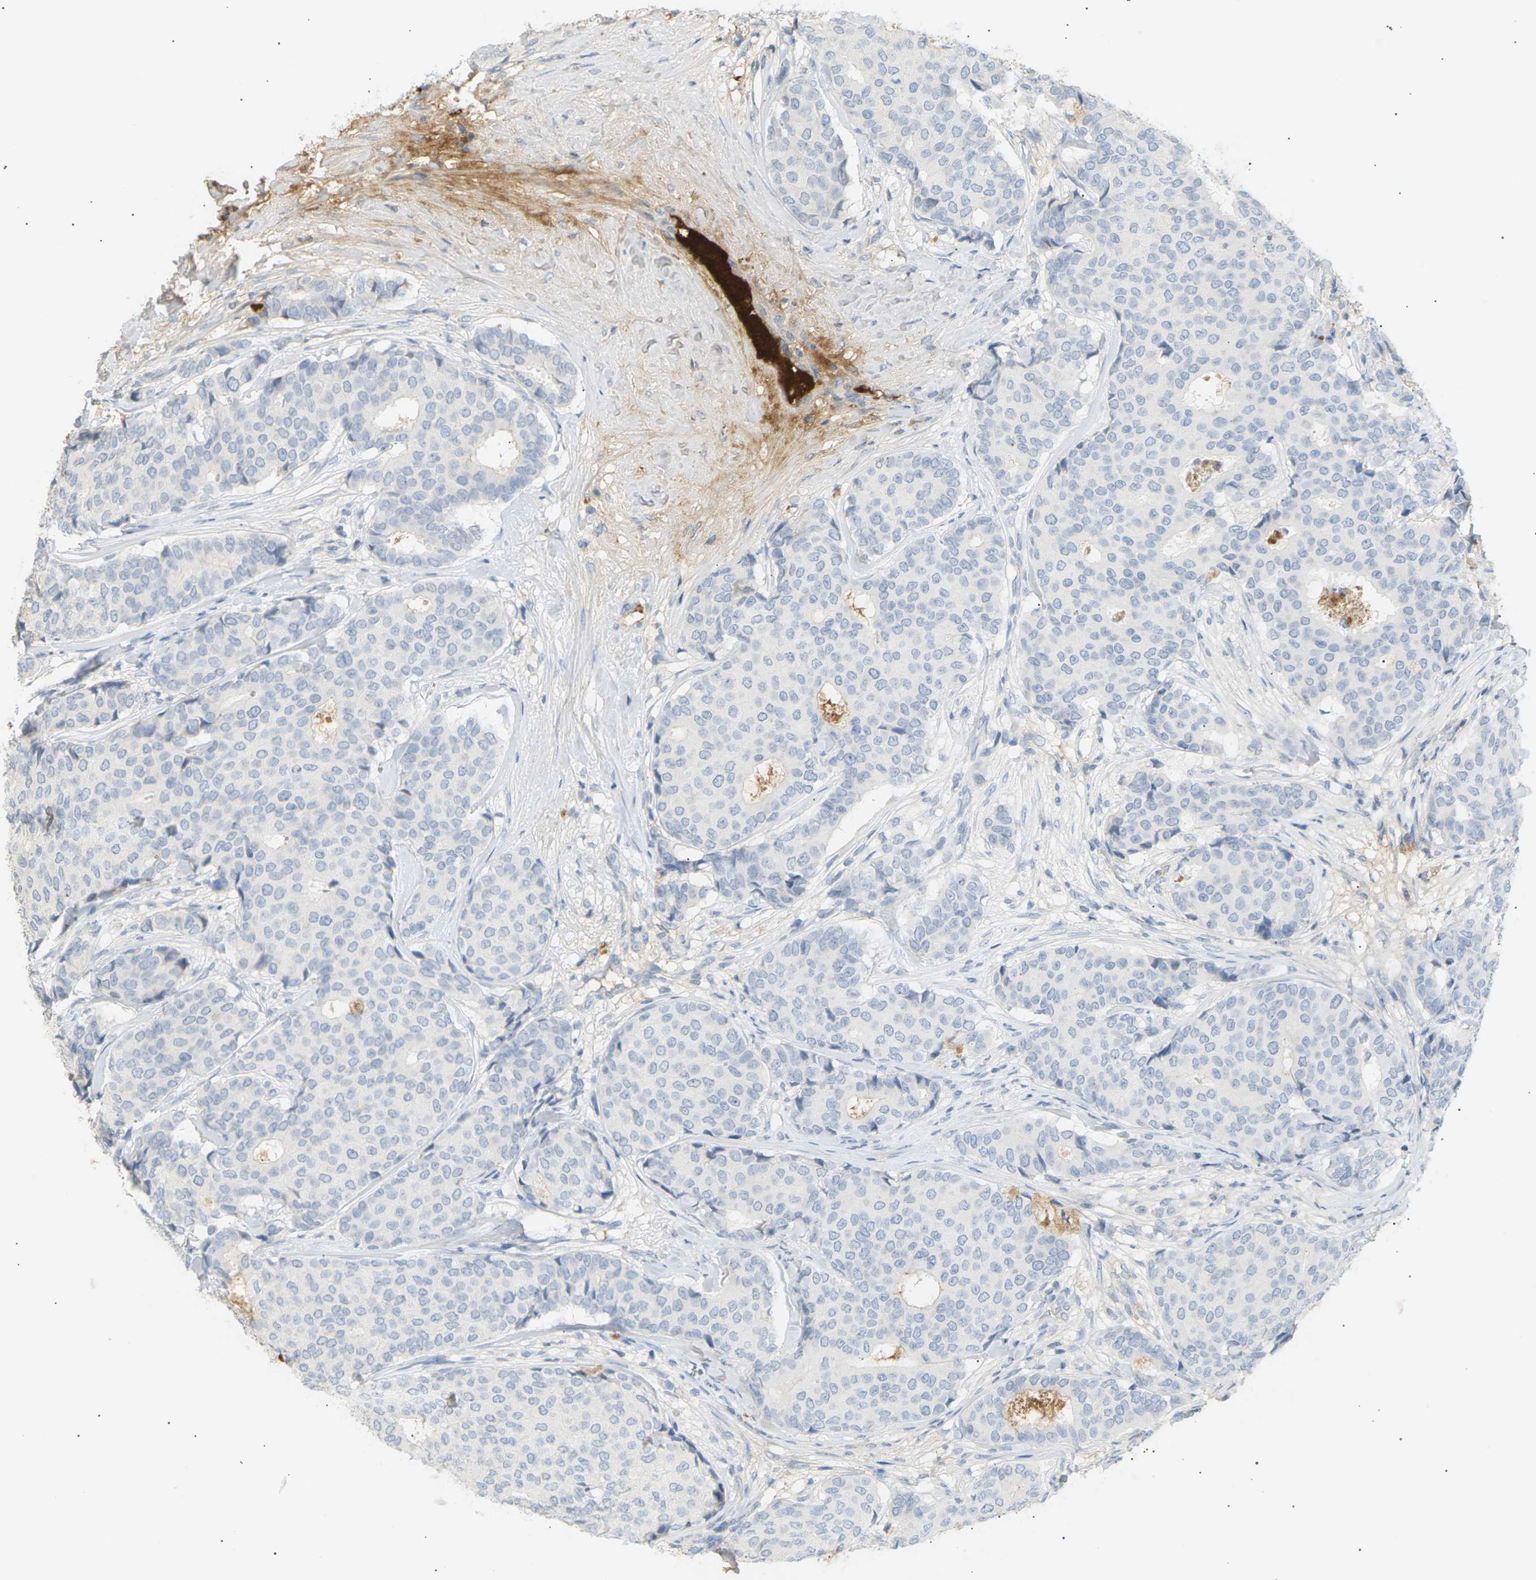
{"staining": {"intensity": "negative", "quantity": "none", "location": "none"}, "tissue": "breast cancer", "cell_type": "Tumor cells", "image_type": "cancer", "snomed": [{"axis": "morphology", "description": "Duct carcinoma"}, {"axis": "topography", "description": "Breast"}], "caption": "The histopathology image displays no staining of tumor cells in breast invasive ductal carcinoma. Nuclei are stained in blue.", "gene": "IGLC3", "patient": {"sex": "female", "age": 75}}